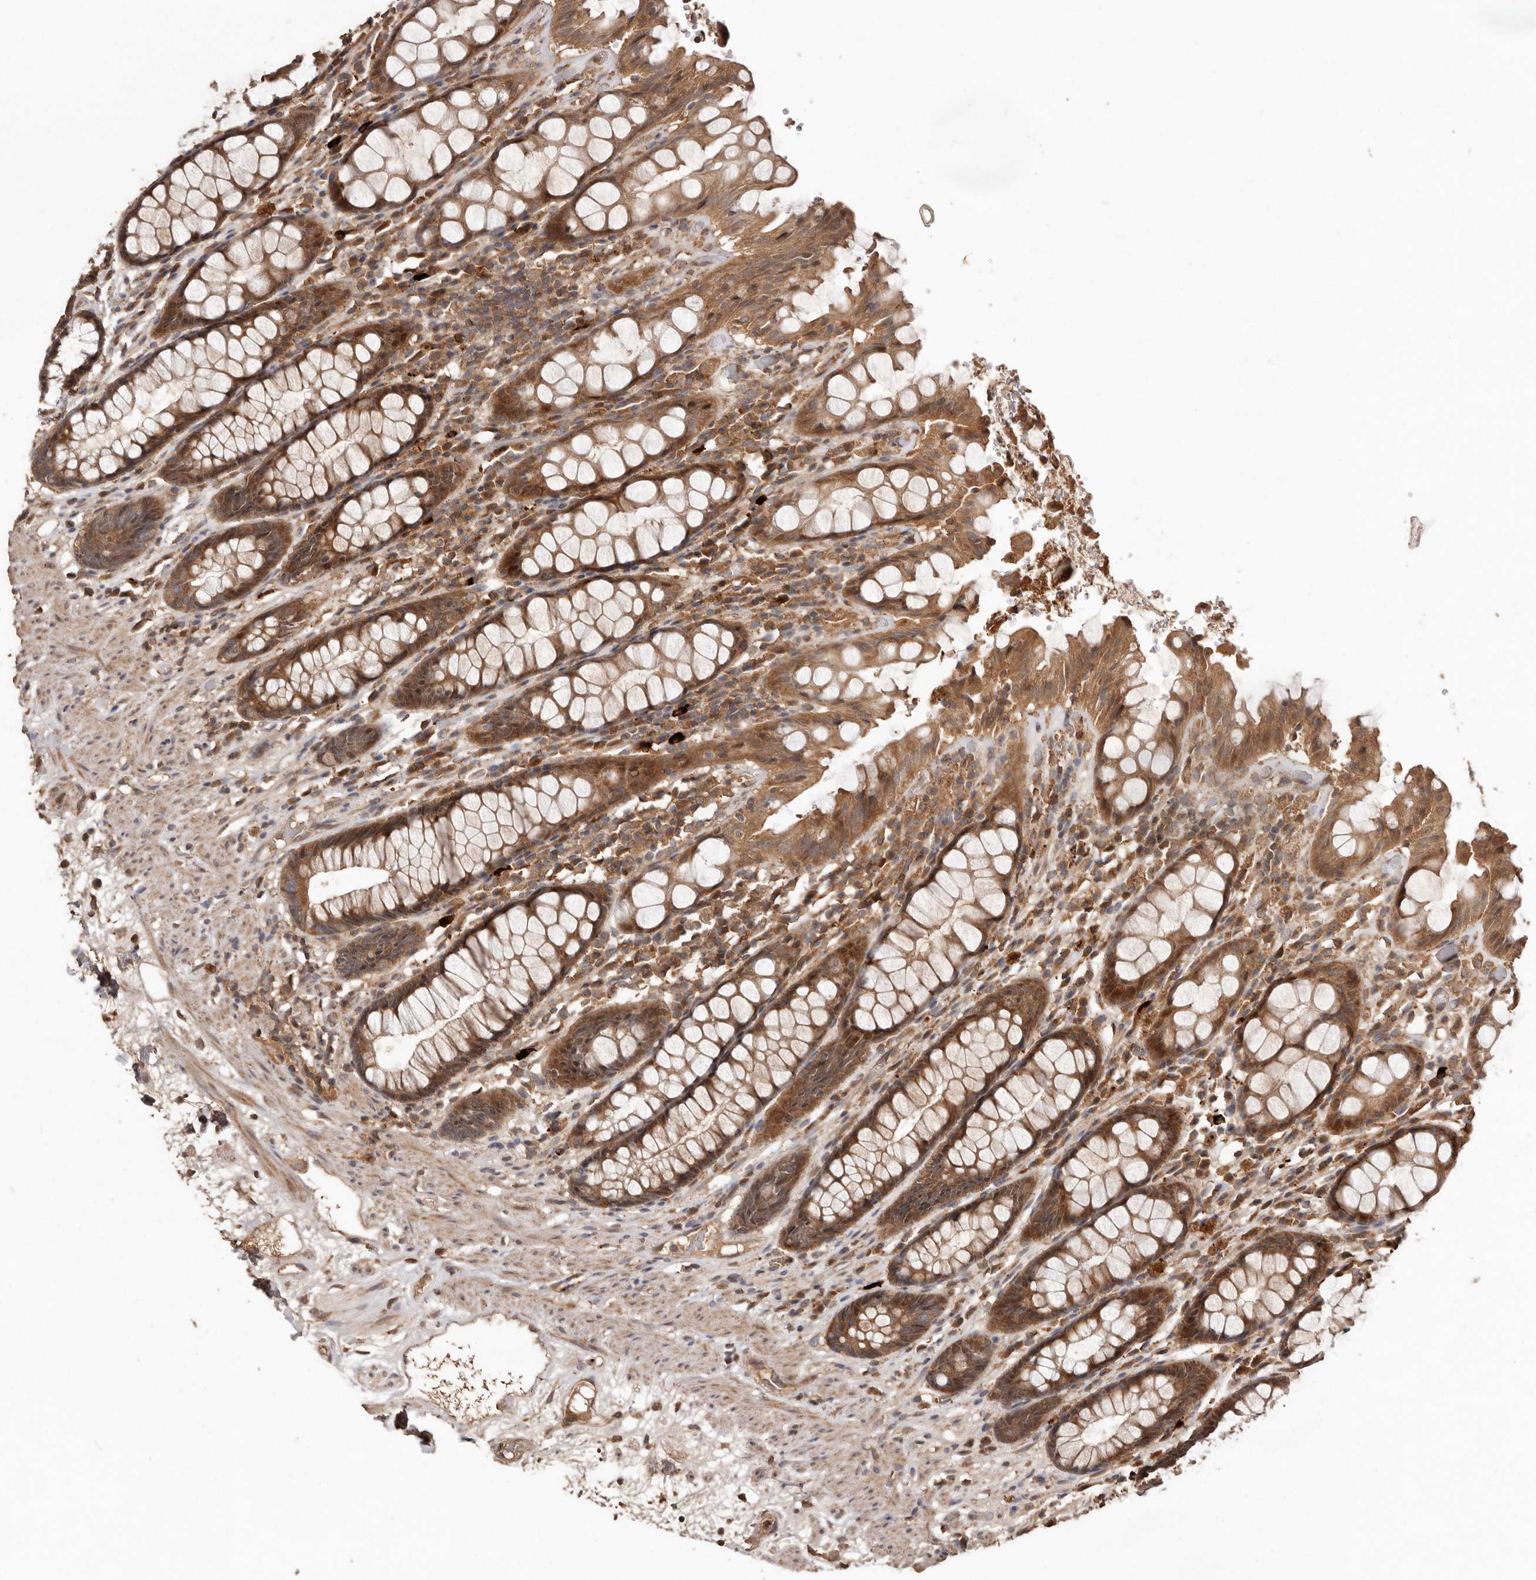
{"staining": {"intensity": "moderate", "quantity": ">75%", "location": "cytoplasmic/membranous"}, "tissue": "rectum", "cell_type": "Glandular cells", "image_type": "normal", "snomed": [{"axis": "morphology", "description": "Normal tissue, NOS"}, {"axis": "topography", "description": "Rectum"}], "caption": "Rectum stained with DAB immunohistochemistry demonstrates medium levels of moderate cytoplasmic/membranous expression in approximately >75% of glandular cells. Immunohistochemistry stains the protein in brown and the nuclei are stained blue.", "gene": "RWDD1", "patient": {"sex": "male", "age": 64}}